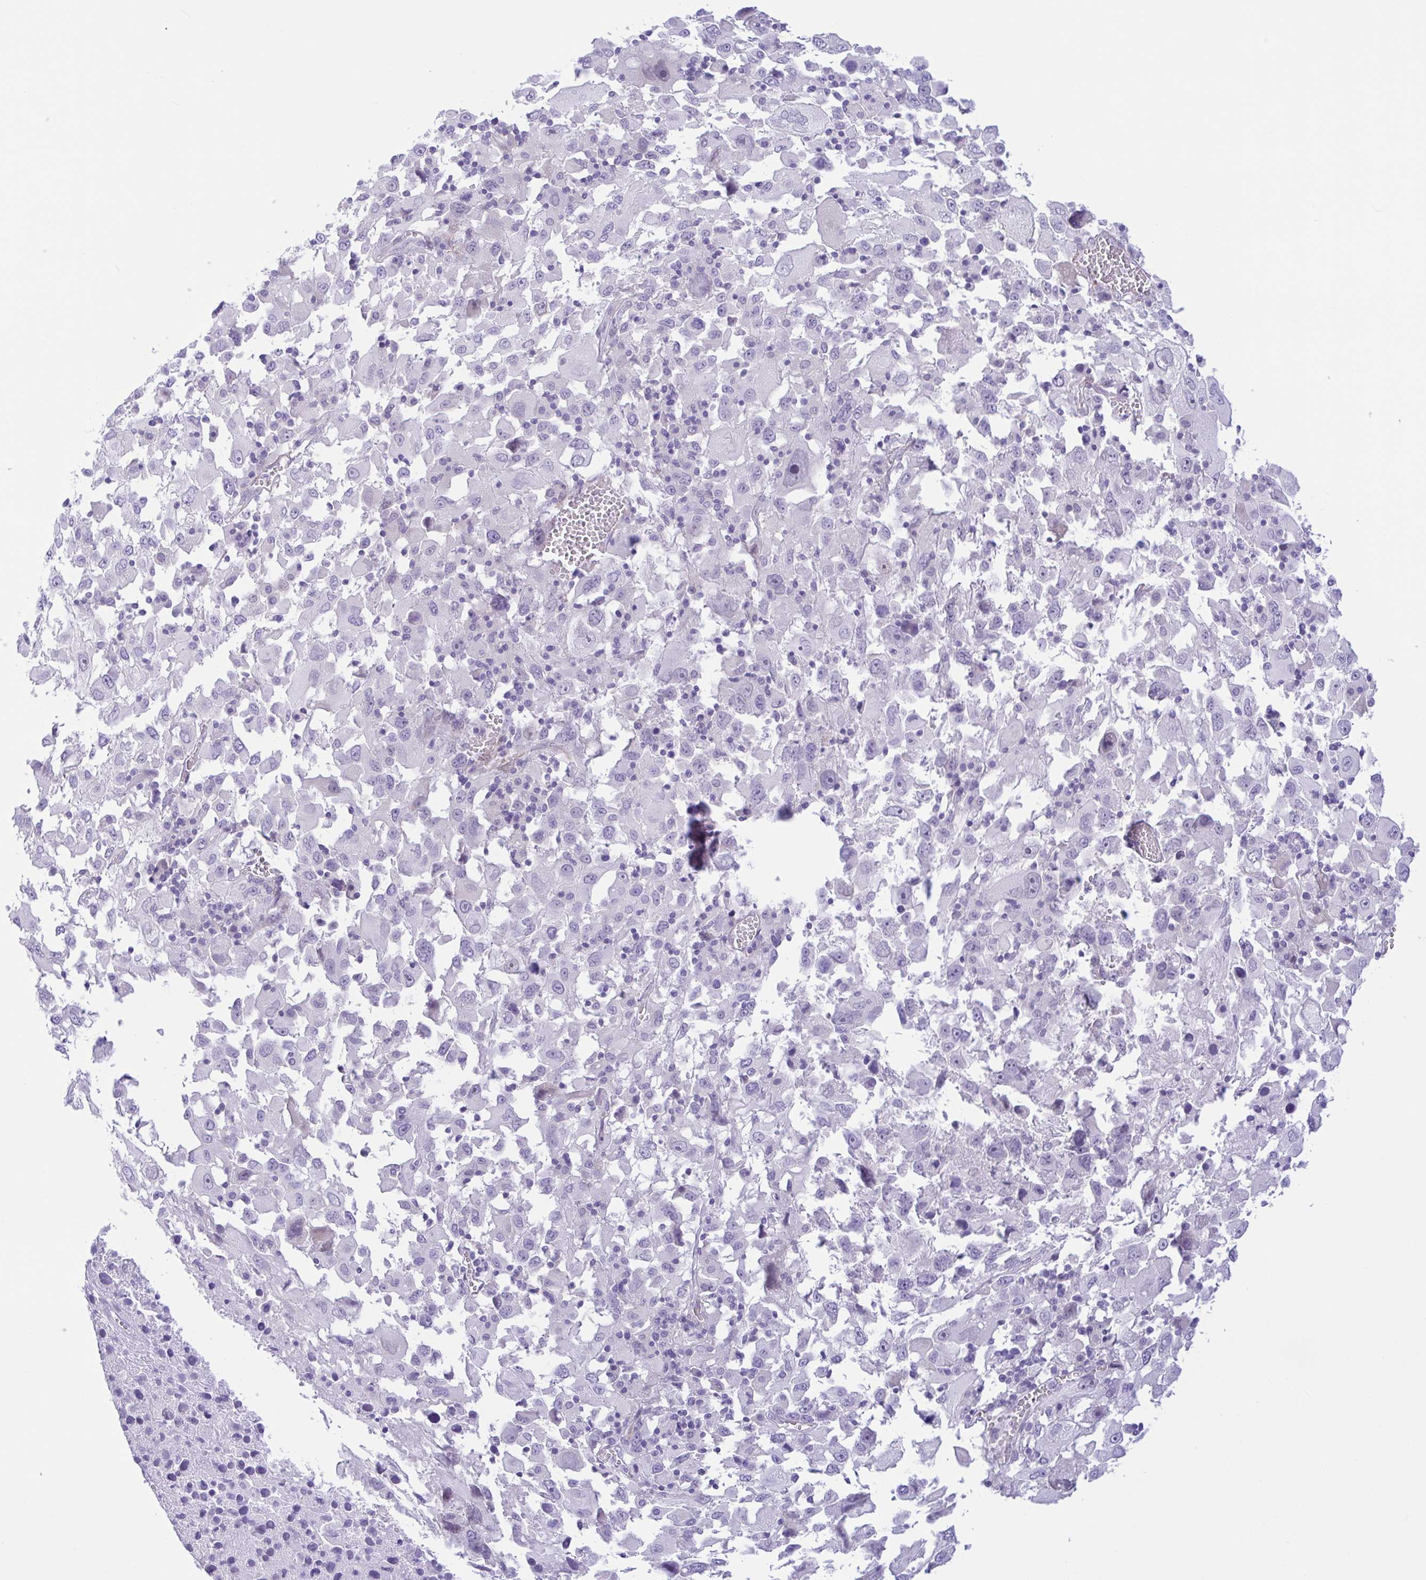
{"staining": {"intensity": "negative", "quantity": "none", "location": "none"}, "tissue": "melanoma", "cell_type": "Tumor cells", "image_type": "cancer", "snomed": [{"axis": "morphology", "description": "Malignant melanoma, Metastatic site"}, {"axis": "topography", "description": "Soft tissue"}], "caption": "Immunohistochemical staining of melanoma shows no significant staining in tumor cells.", "gene": "AHCYL2", "patient": {"sex": "male", "age": 50}}